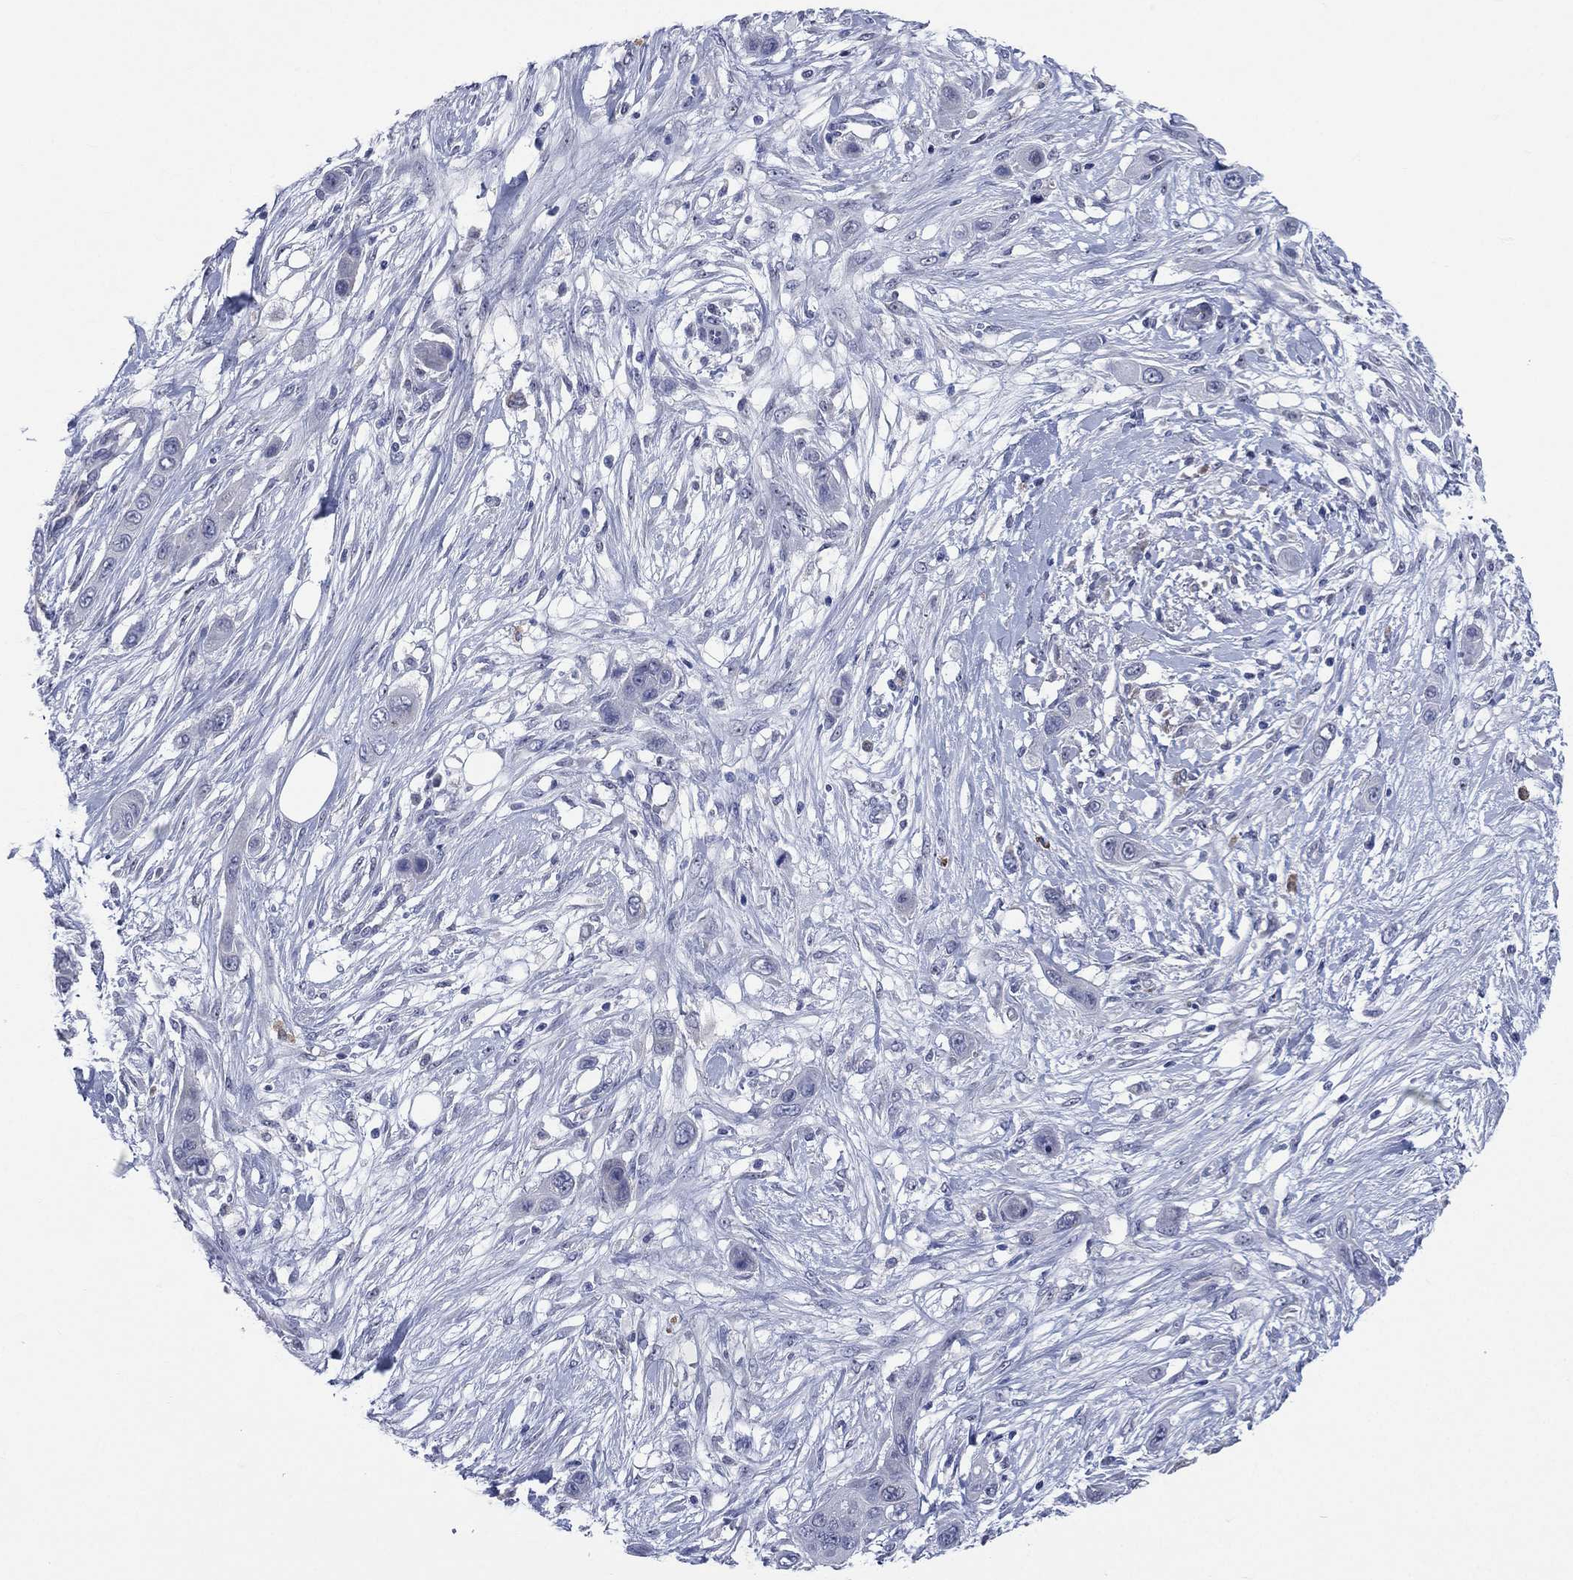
{"staining": {"intensity": "negative", "quantity": "none", "location": "none"}, "tissue": "skin cancer", "cell_type": "Tumor cells", "image_type": "cancer", "snomed": [{"axis": "morphology", "description": "Squamous cell carcinoma, NOS"}, {"axis": "topography", "description": "Skin"}], "caption": "Tumor cells are negative for protein expression in human skin squamous cell carcinoma.", "gene": "AKAP3", "patient": {"sex": "male", "age": 79}}